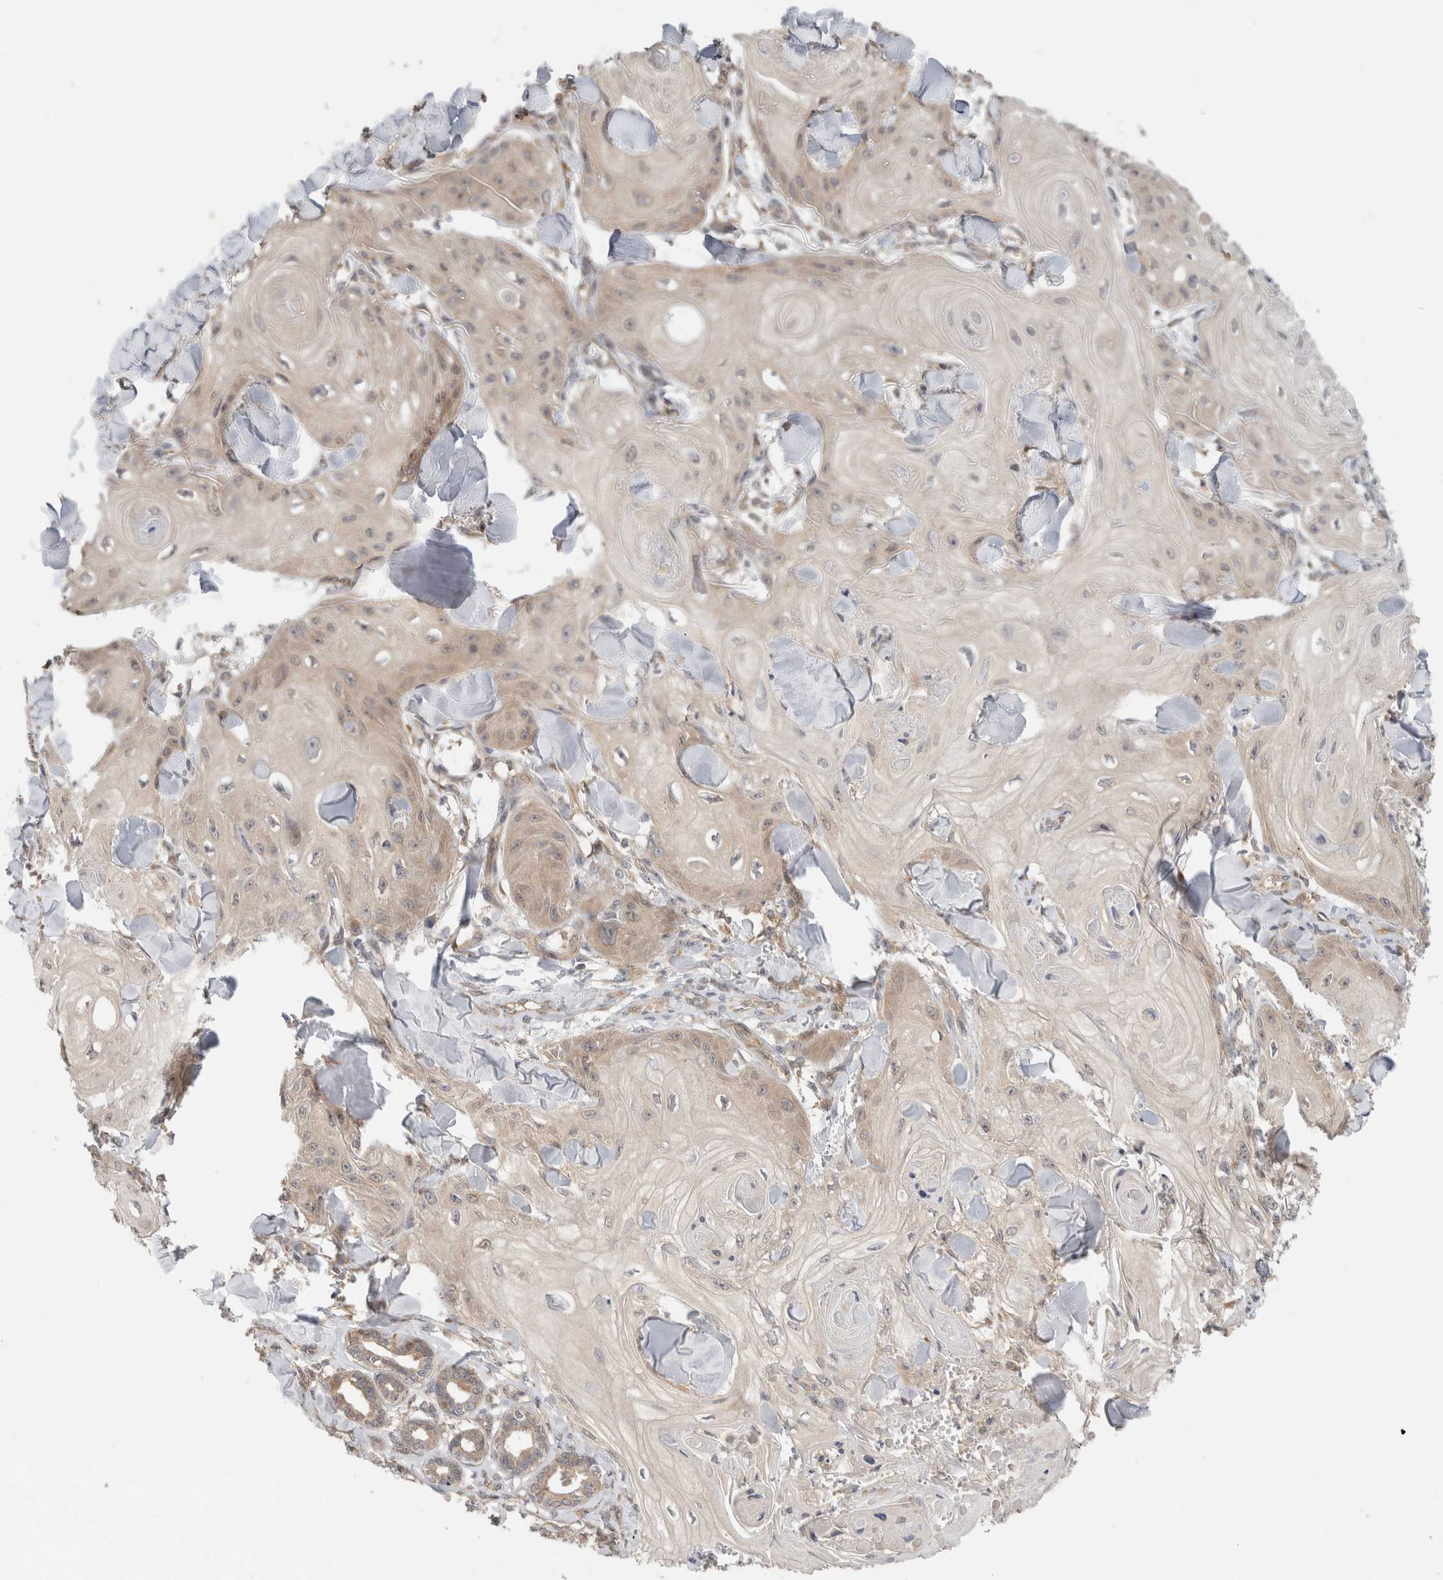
{"staining": {"intensity": "weak", "quantity": "25%-75%", "location": "cytoplasmic/membranous"}, "tissue": "skin cancer", "cell_type": "Tumor cells", "image_type": "cancer", "snomed": [{"axis": "morphology", "description": "Squamous cell carcinoma, NOS"}, {"axis": "topography", "description": "Skin"}], "caption": "This micrograph reveals immunohistochemistry (IHC) staining of skin cancer (squamous cell carcinoma), with low weak cytoplasmic/membranous positivity in approximately 25%-75% of tumor cells.", "gene": "SGK1", "patient": {"sex": "male", "age": 74}}